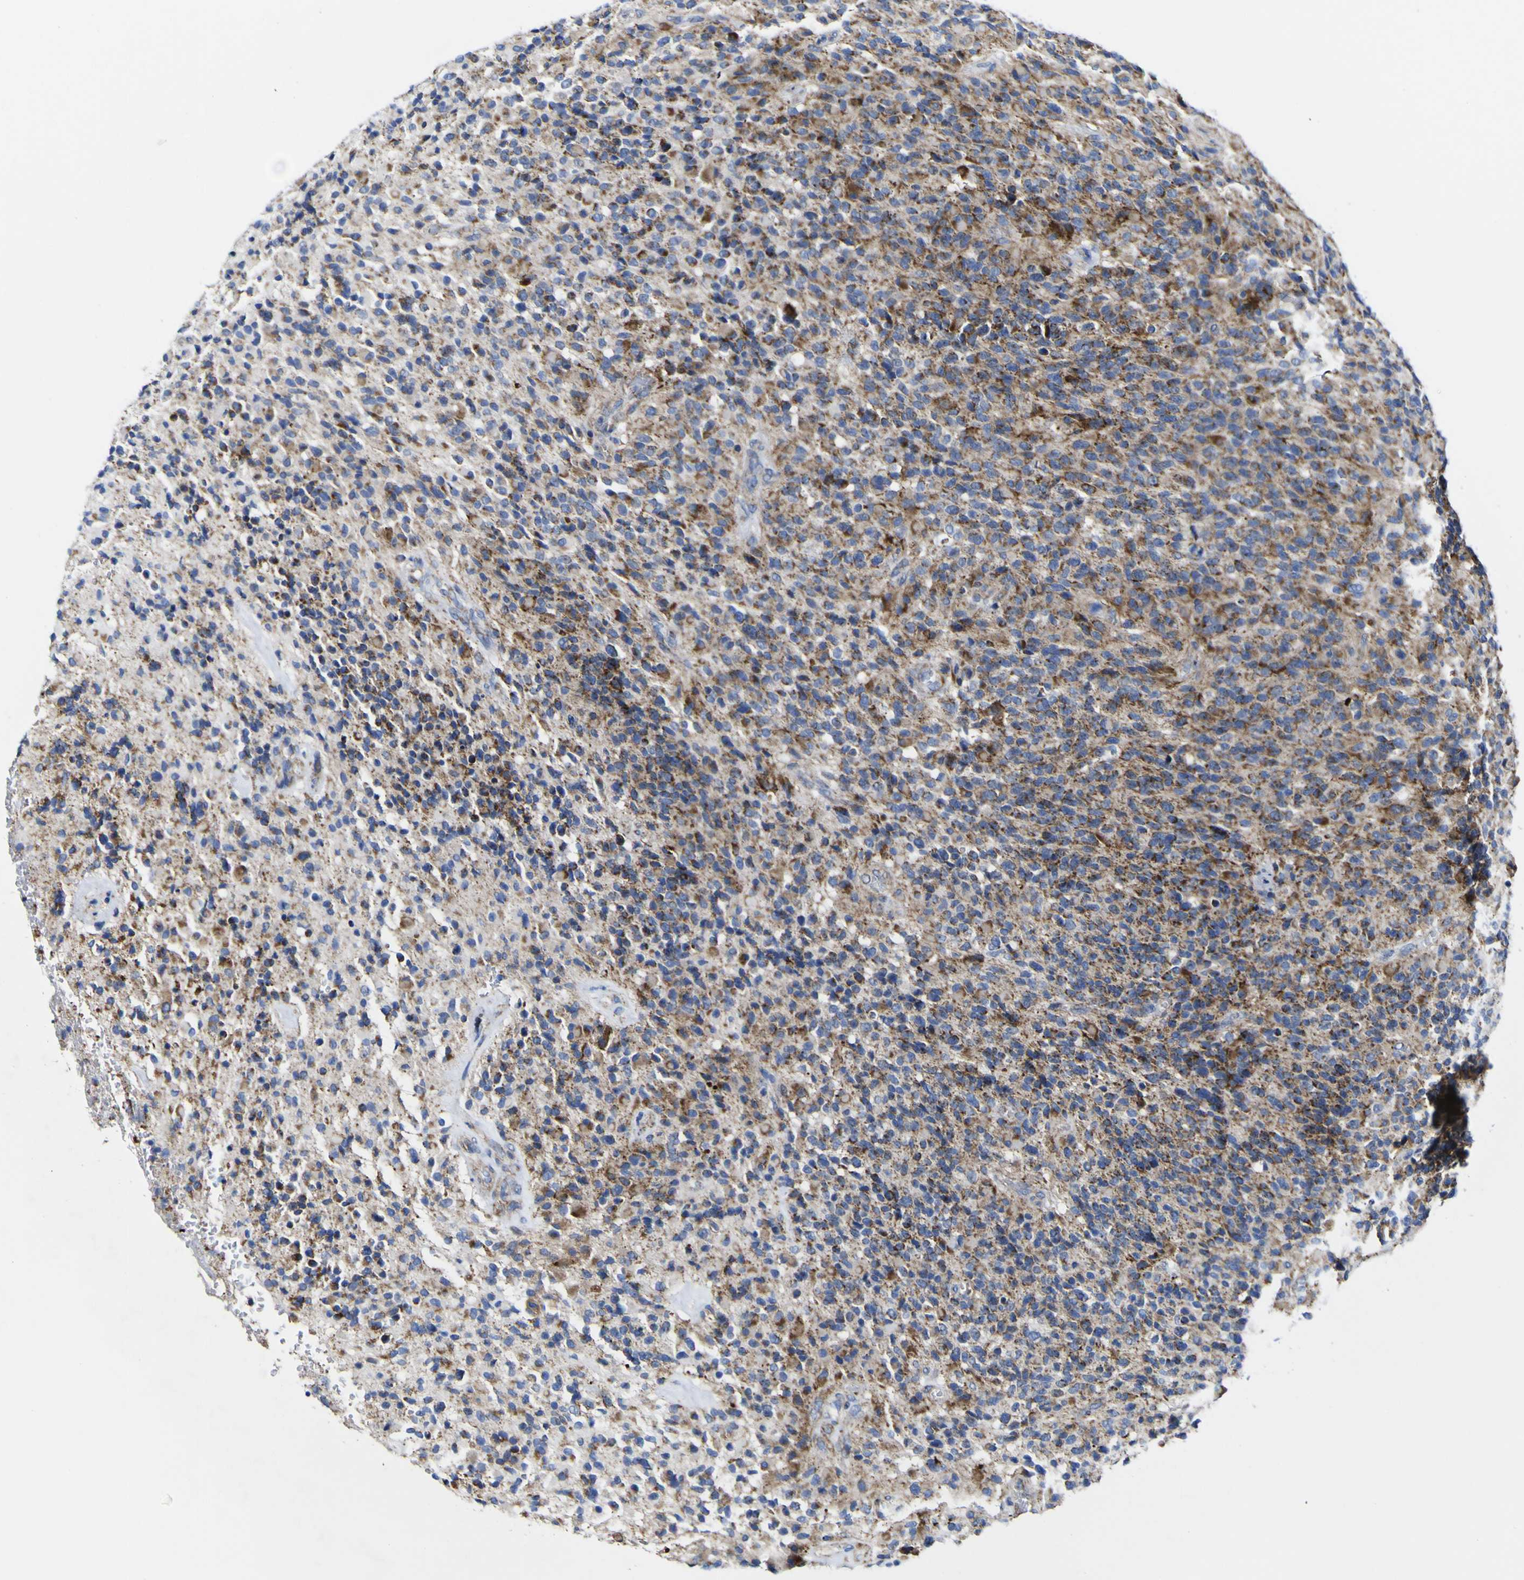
{"staining": {"intensity": "moderate", "quantity": ">75%", "location": "cytoplasmic/membranous"}, "tissue": "glioma", "cell_type": "Tumor cells", "image_type": "cancer", "snomed": [{"axis": "morphology", "description": "Glioma, malignant, High grade"}, {"axis": "topography", "description": "Brain"}], "caption": "Glioma tissue displays moderate cytoplasmic/membranous expression in about >75% of tumor cells, visualized by immunohistochemistry.", "gene": "CCDC90B", "patient": {"sex": "male", "age": 71}}